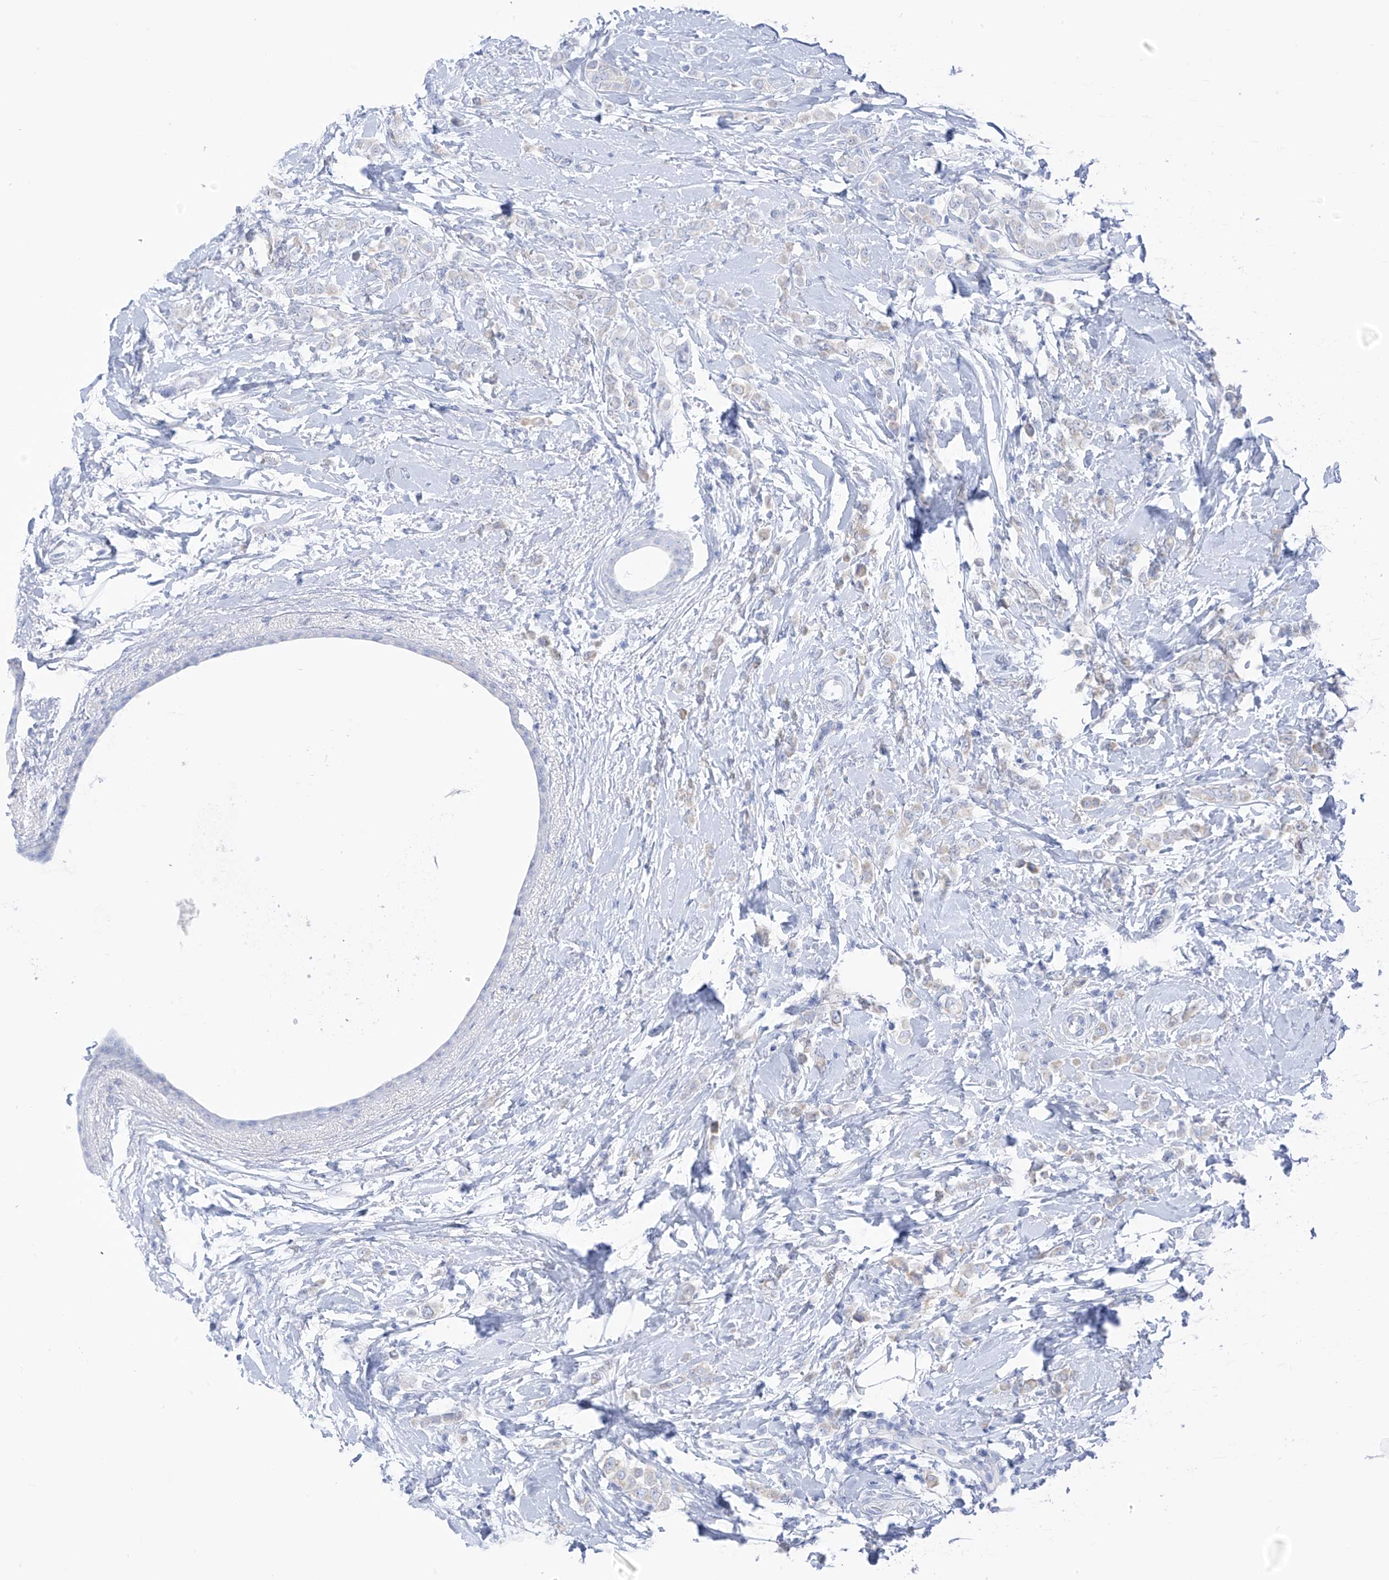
{"staining": {"intensity": "negative", "quantity": "none", "location": "none"}, "tissue": "breast cancer", "cell_type": "Tumor cells", "image_type": "cancer", "snomed": [{"axis": "morphology", "description": "Lobular carcinoma"}, {"axis": "topography", "description": "Breast"}], "caption": "IHC histopathology image of neoplastic tissue: human breast cancer stained with DAB exhibits no significant protein positivity in tumor cells.", "gene": "RCN2", "patient": {"sex": "female", "age": 47}}